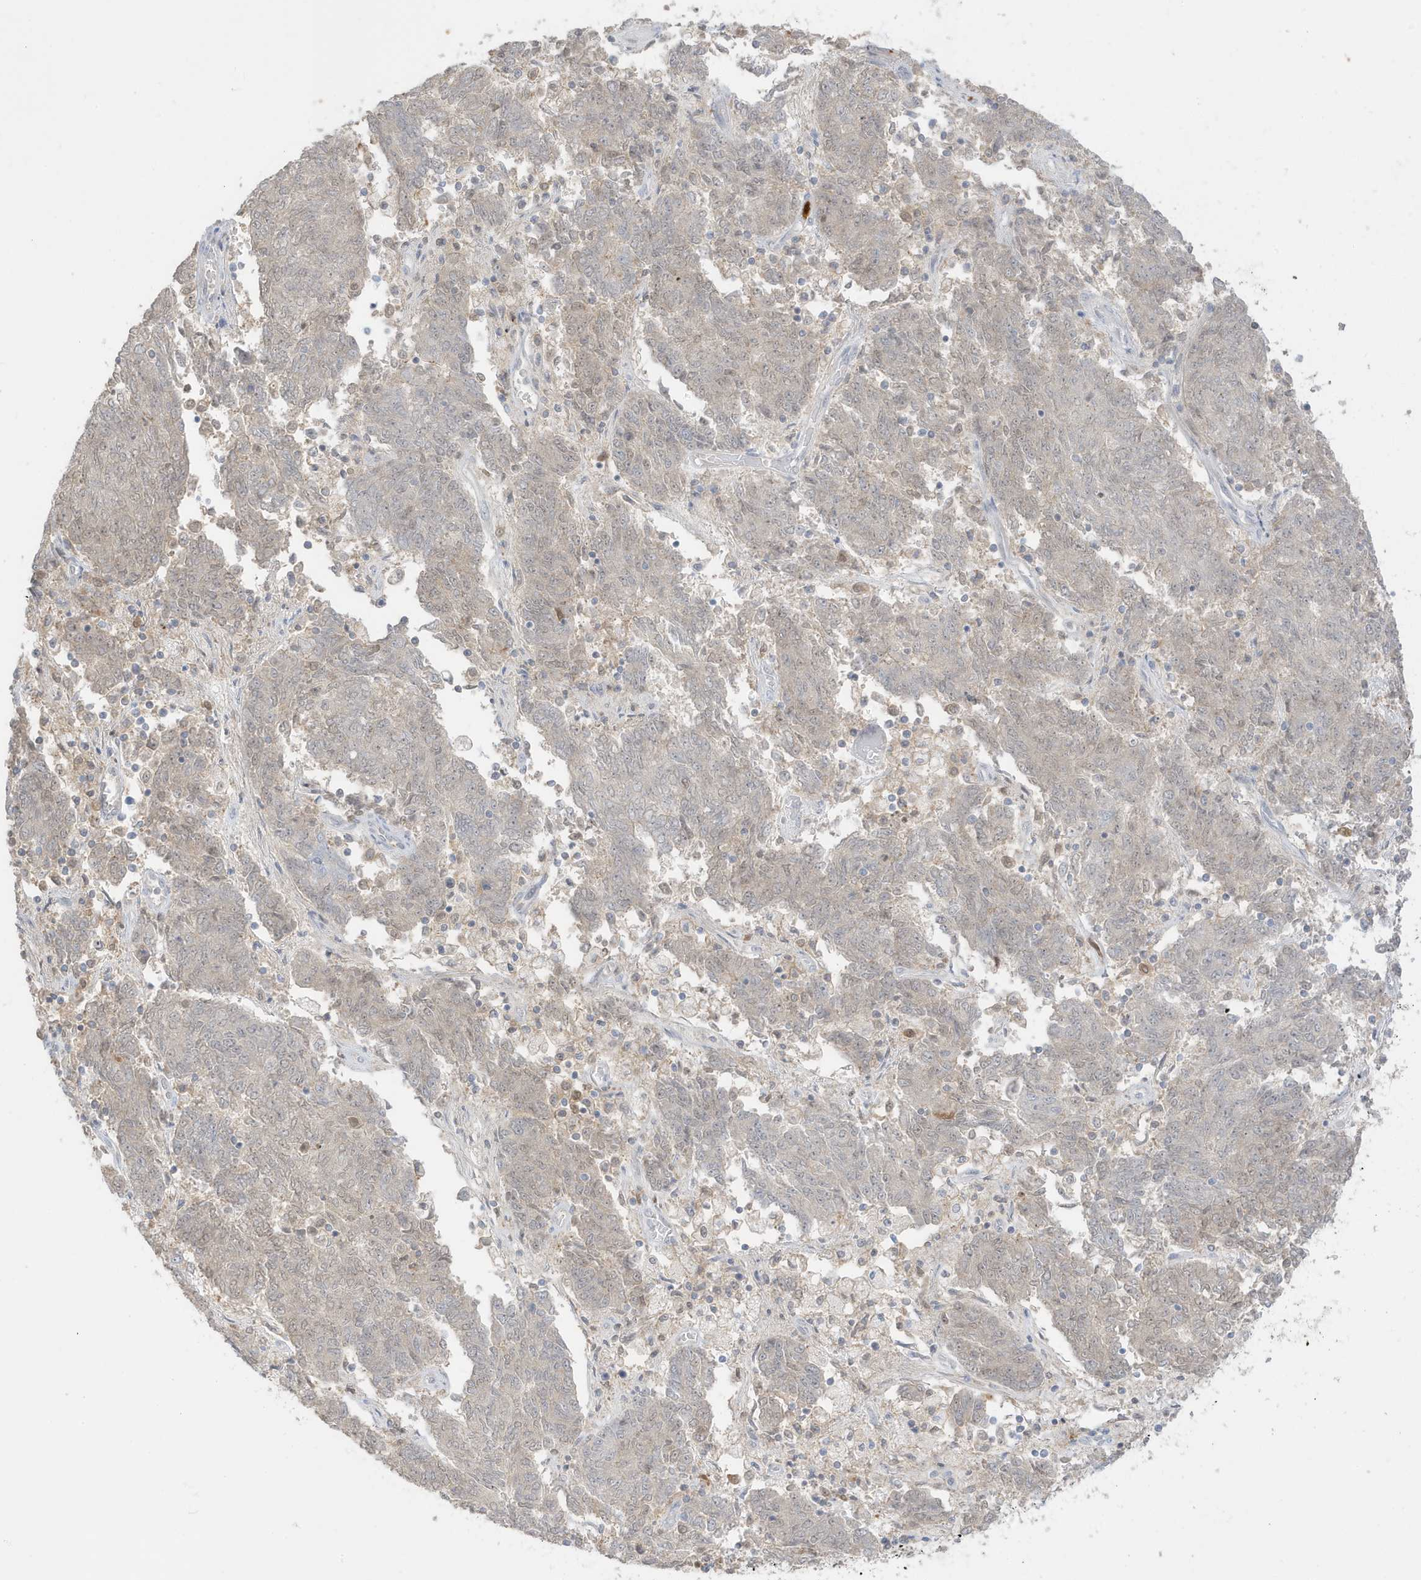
{"staining": {"intensity": "weak", "quantity": "<25%", "location": "nuclear"}, "tissue": "endometrial cancer", "cell_type": "Tumor cells", "image_type": "cancer", "snomed": [{"axis": "morphology", "description": "Adenocarcinoma, NOS"}, {"axis": "topography", "description": "Endometrium"}], "caption": "Immunohistochemistry micrograph of human endometrial cancer (adenocarcinoma) stained for a protein (brown), which shows no expression in tumor cells. The staining is performed using DAB brown chromogen with nuclei counter-stained in using hematoxylin.", "gene": "GCA", "patient": {"sex": "female", "age": 80}}